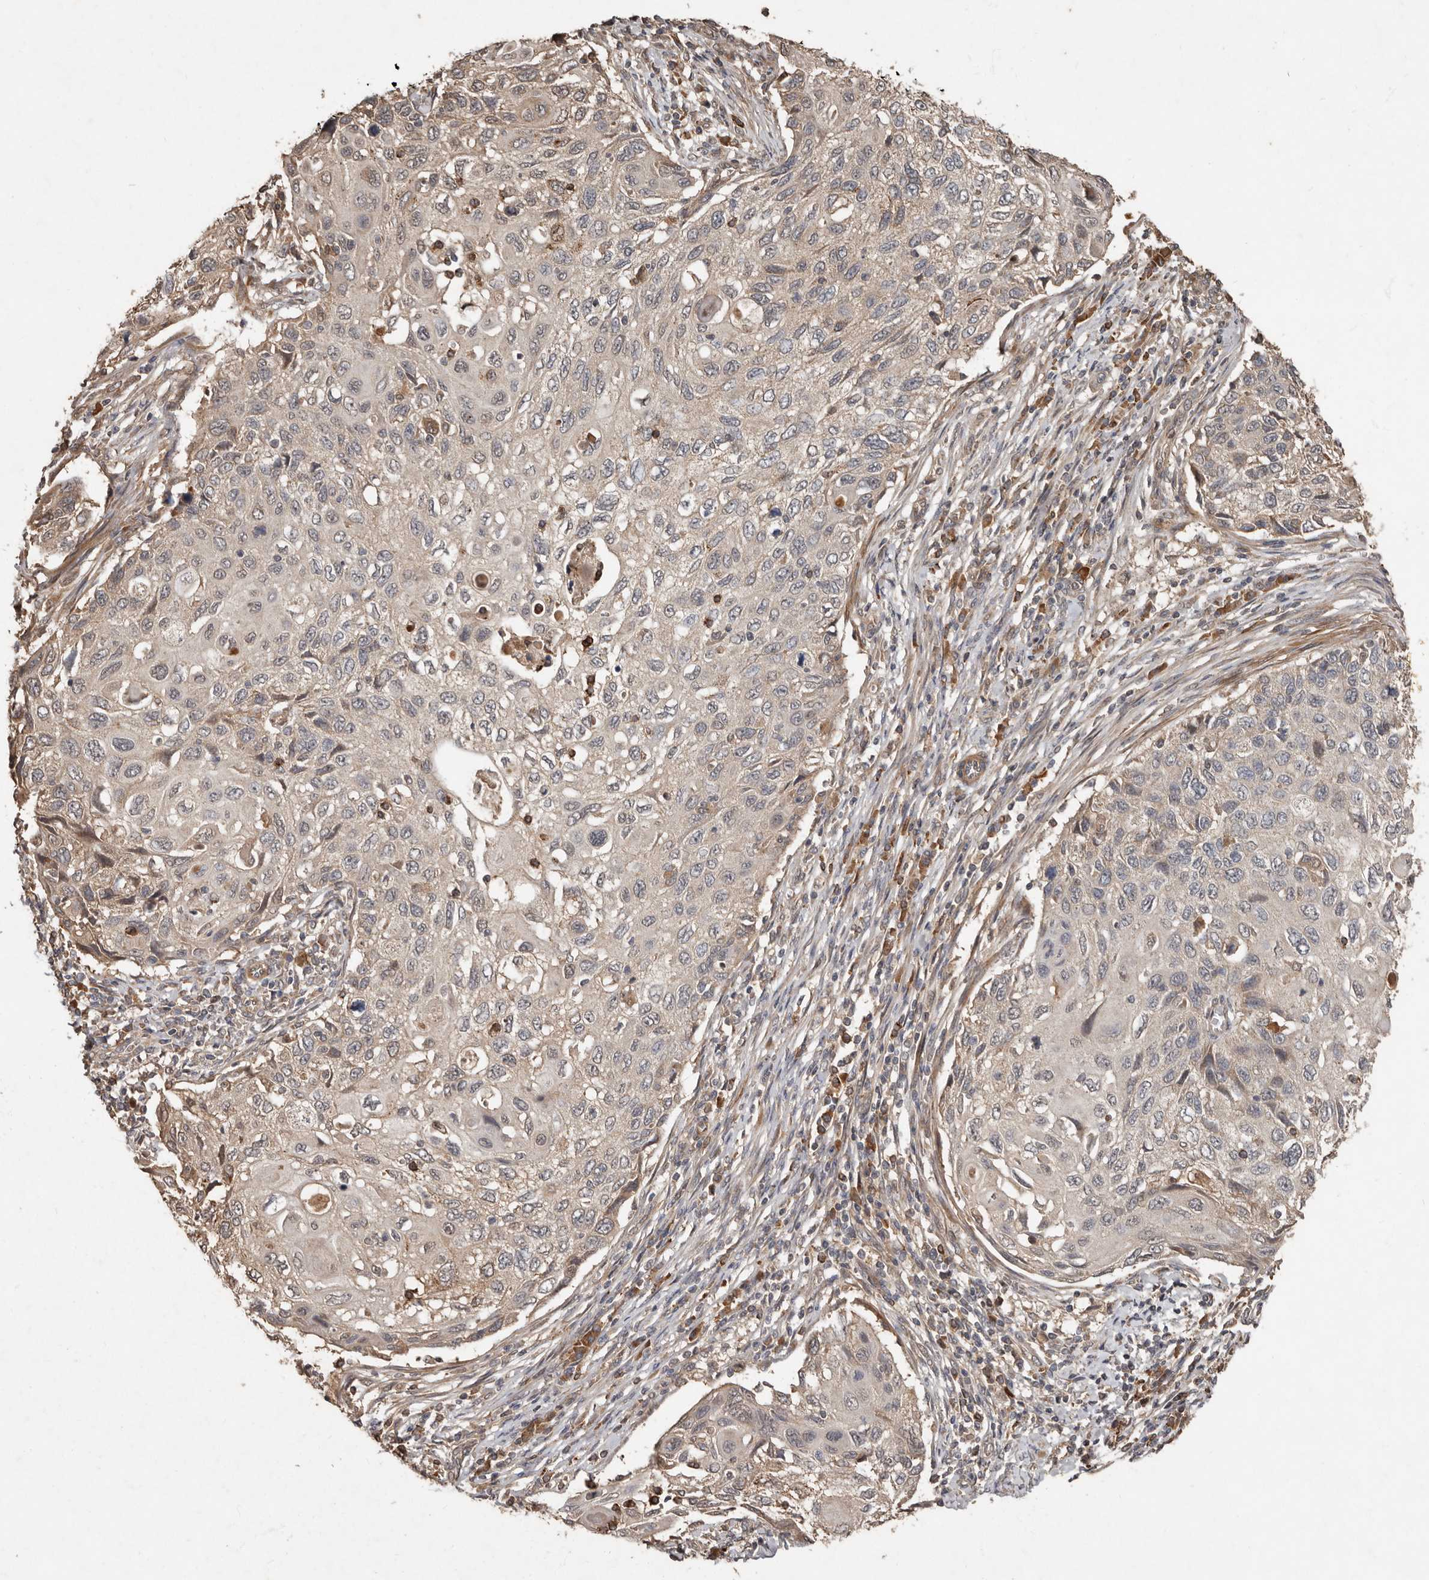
{"staining": {"intensity": "weak", "quantity": "<25%", "location": "cytoplasmic/membranous"}, "tissue": "cervical cancer", "cell_type": "Tumor cells", "image_type": "cancer", "snomed": [{"axis": "morphology", "description": "Squamous cell carcinoma, NOS"}, {"axis": "topography", "description": "Cervix"}], "caption": "IHC image of neoplastic tissue: cervical squamous cell carcinoma stained with DAB (3,3'-diaminobenzidine) demonstrates no significant protein expression in tumor cells.", "gene": "KIF26B", "patient": {"sex": "female", "age": 70}}